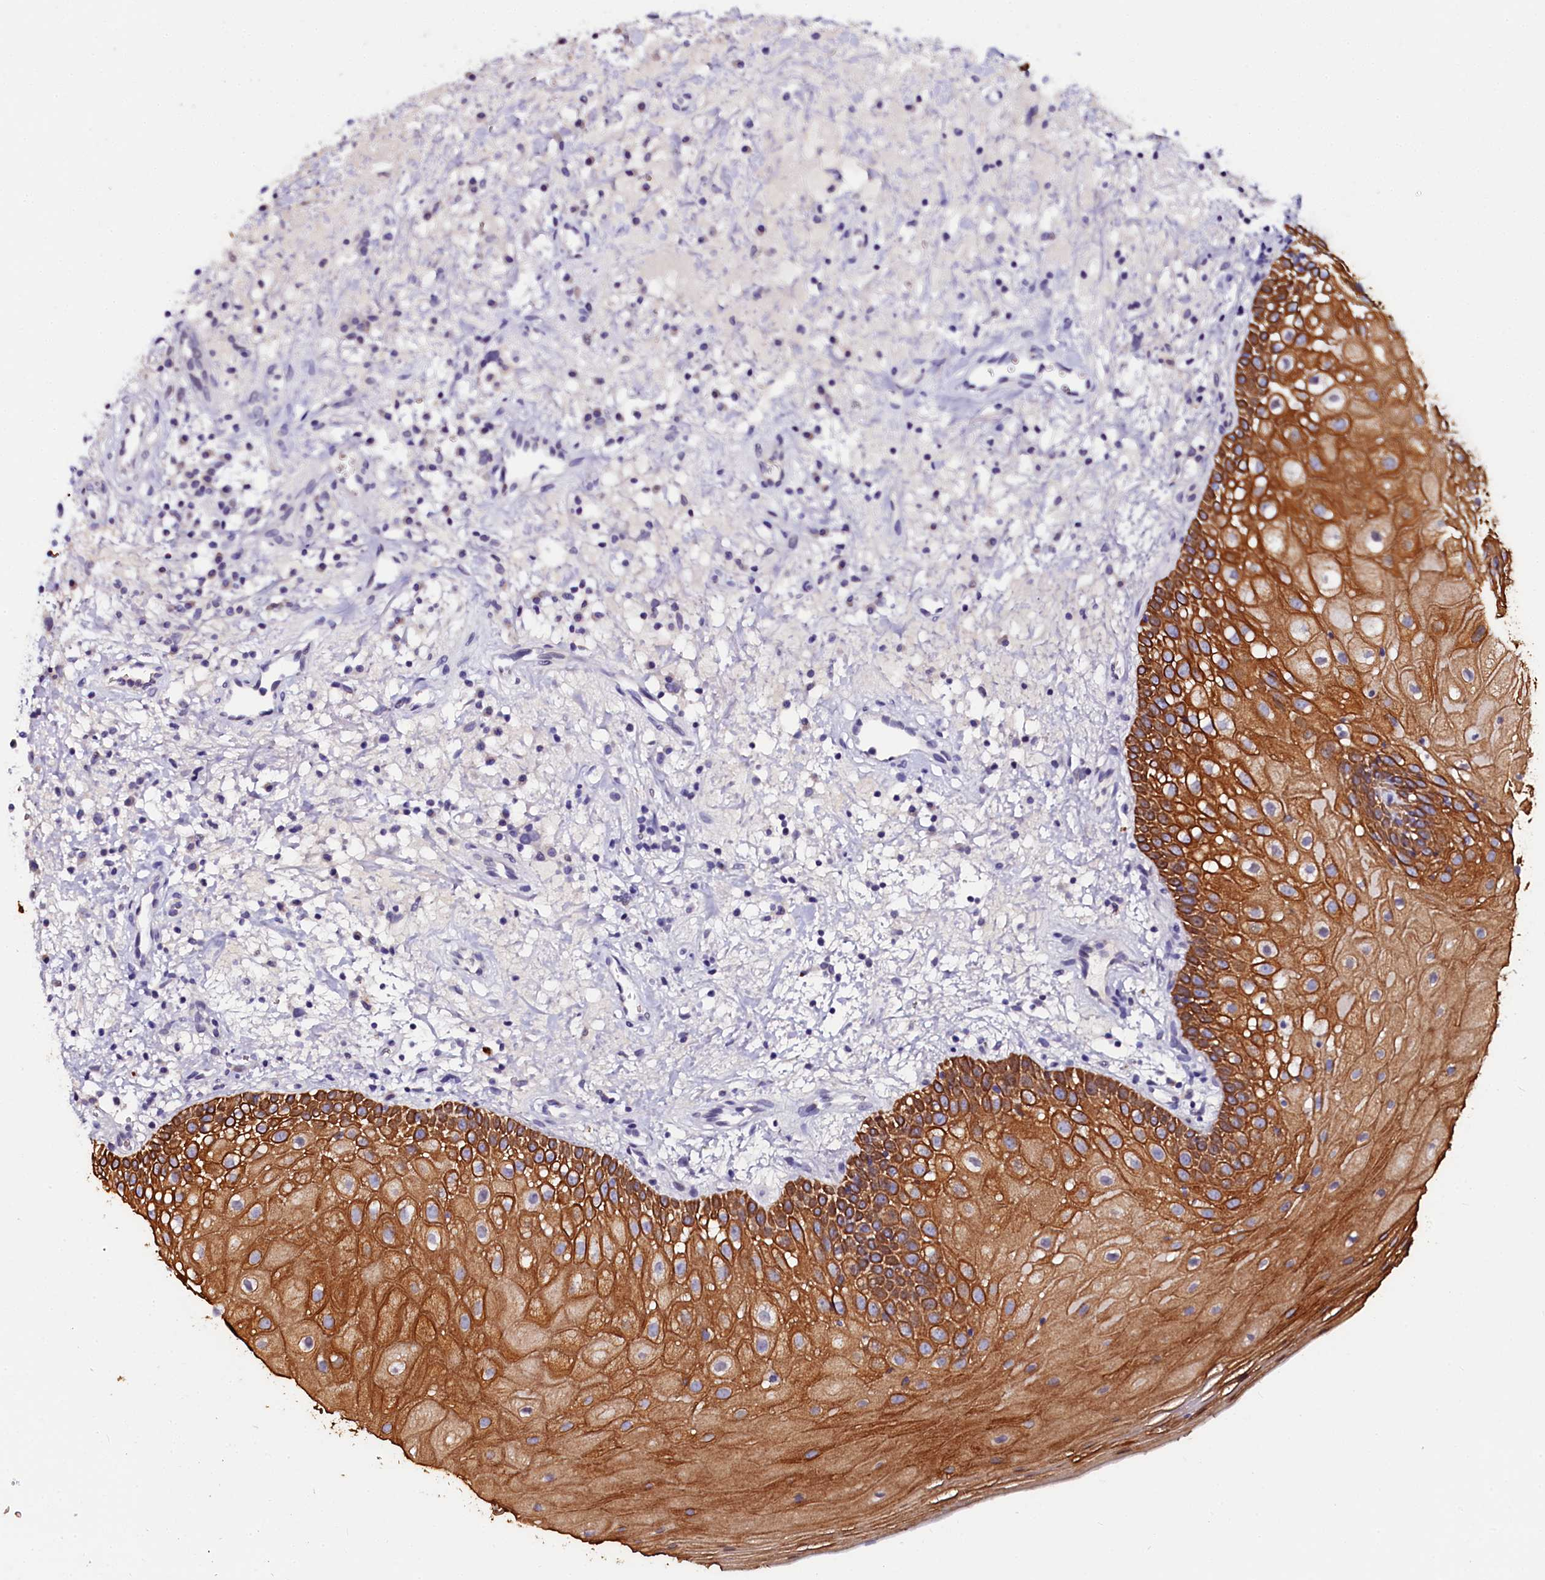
{"staining": {"intensity": "strong", "quantity": ">75%", "location": "cytoplasmic/membranous"}, "tissue": "oral mucosa", "cell_type": "Squamous epithelial cells", "image_type": "normal", "snomed": [{"axis": "morphology", "description": "Normal tissue, NOS"}, {"axis": "topography", "description": "Oral tissue"}], "caption": "DAB immunohistochemical staining of normal oral mucosa demonstrates strong cytoplasmic/membranous protein staining in approximately >75% of squamous epithelial cells. (Stains: DAB in brown, nuclei in blue, Microscopy: brightfield microscopy at high magnification).", "gene": "CTDSPL2", "patient": {"sex": "male", "age": 74}}